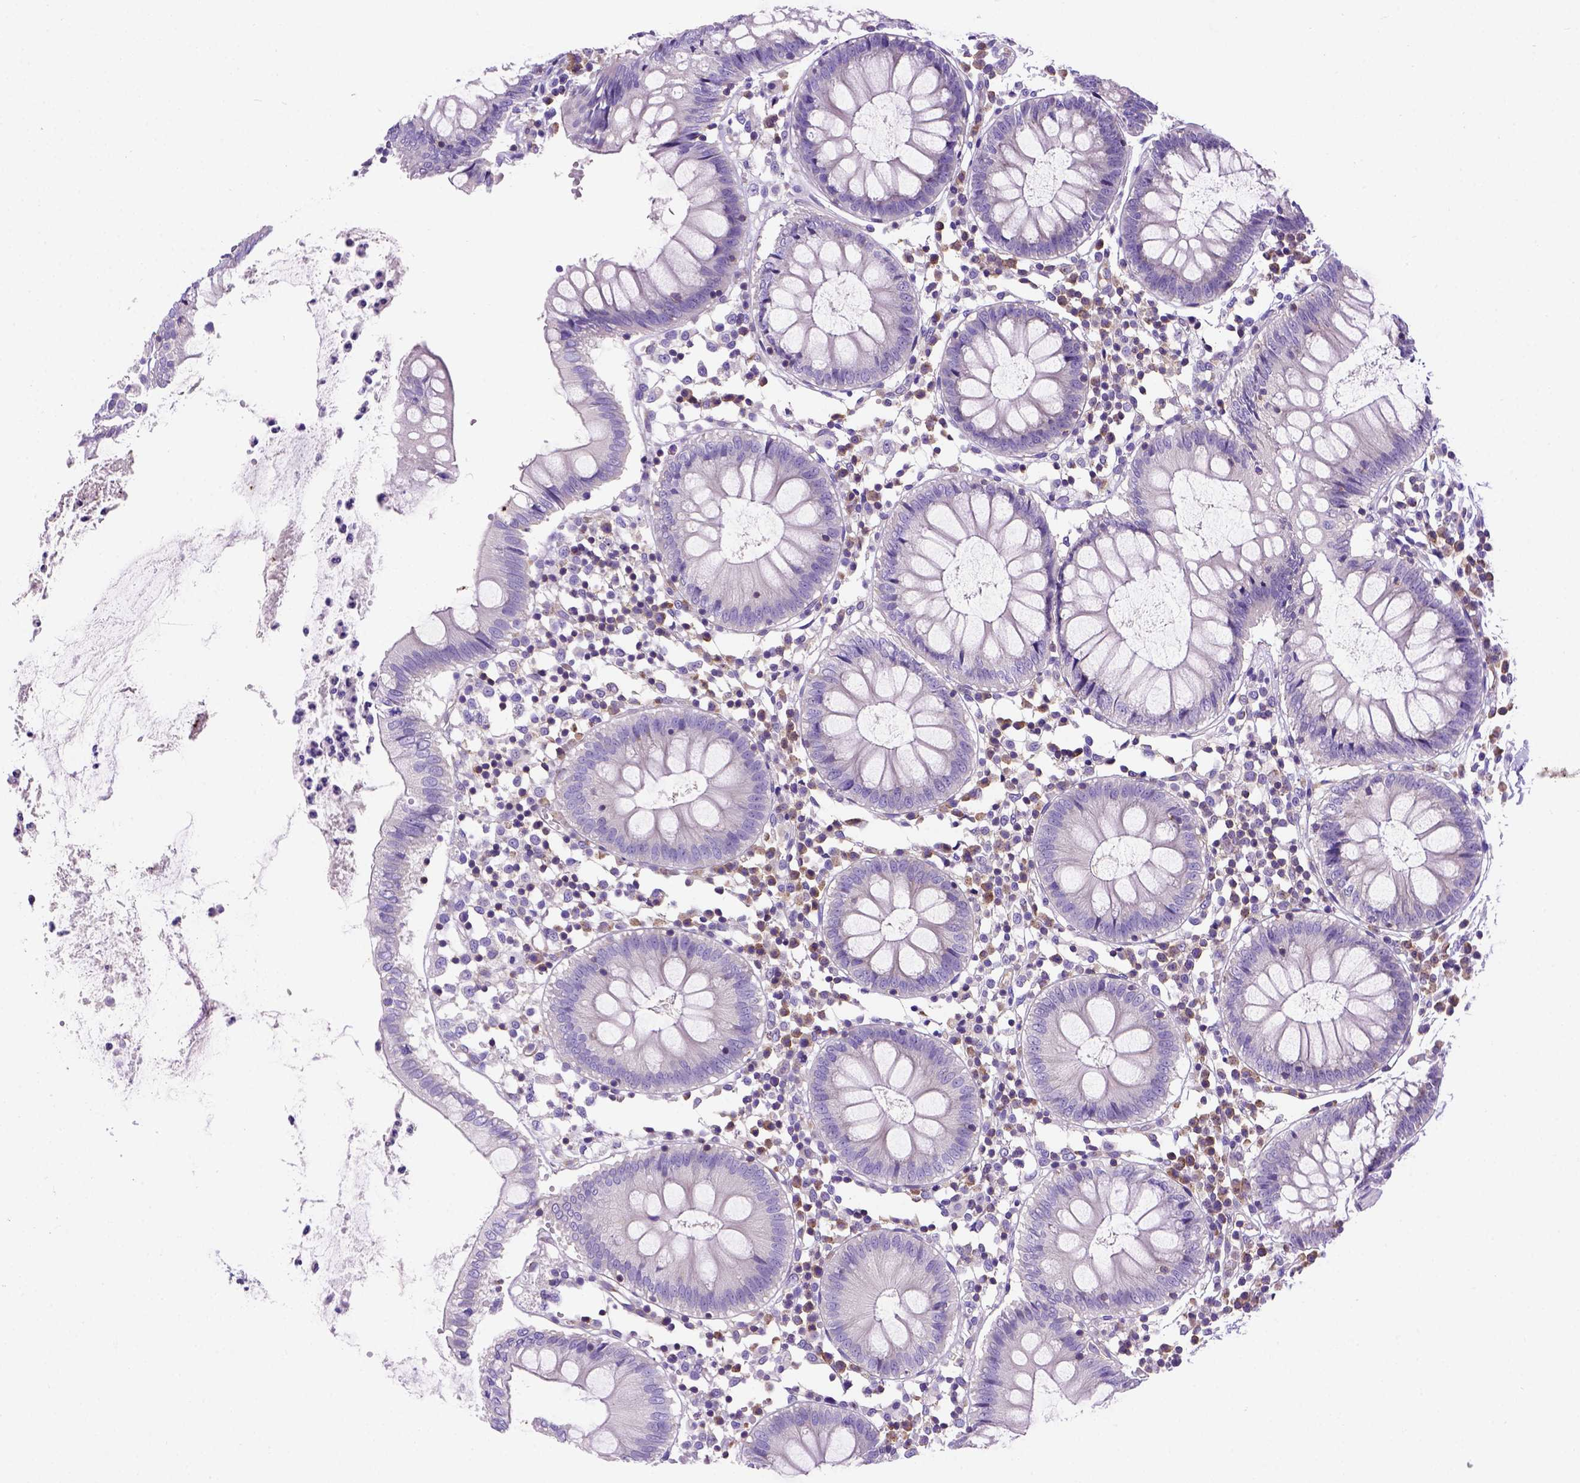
{"staining": {"intensity": "negative", "quantity": "none", "location": "none"}, "tissue": "colon", "cell_type": "Endothelial cells", "image_type": "normal", "snomed": [{"axis": "morphology", "description": "Normal tissue, NOS"}, {"axis": "morphology", "description": "Adenocarcinoma, NOS"}, {"axis": "topography", "description": "Colon"}], "caption": "High power microscopy image of an immunohistochemistry photomicrograph of benign colon, revealing no significant staining in endothelial cells. The staining is performed using DAB brown chromogen with nuclei counter-stained in using hematoxylin.", "gene": "FOXI1", "patient": {"sex": "male", "age": 83}}